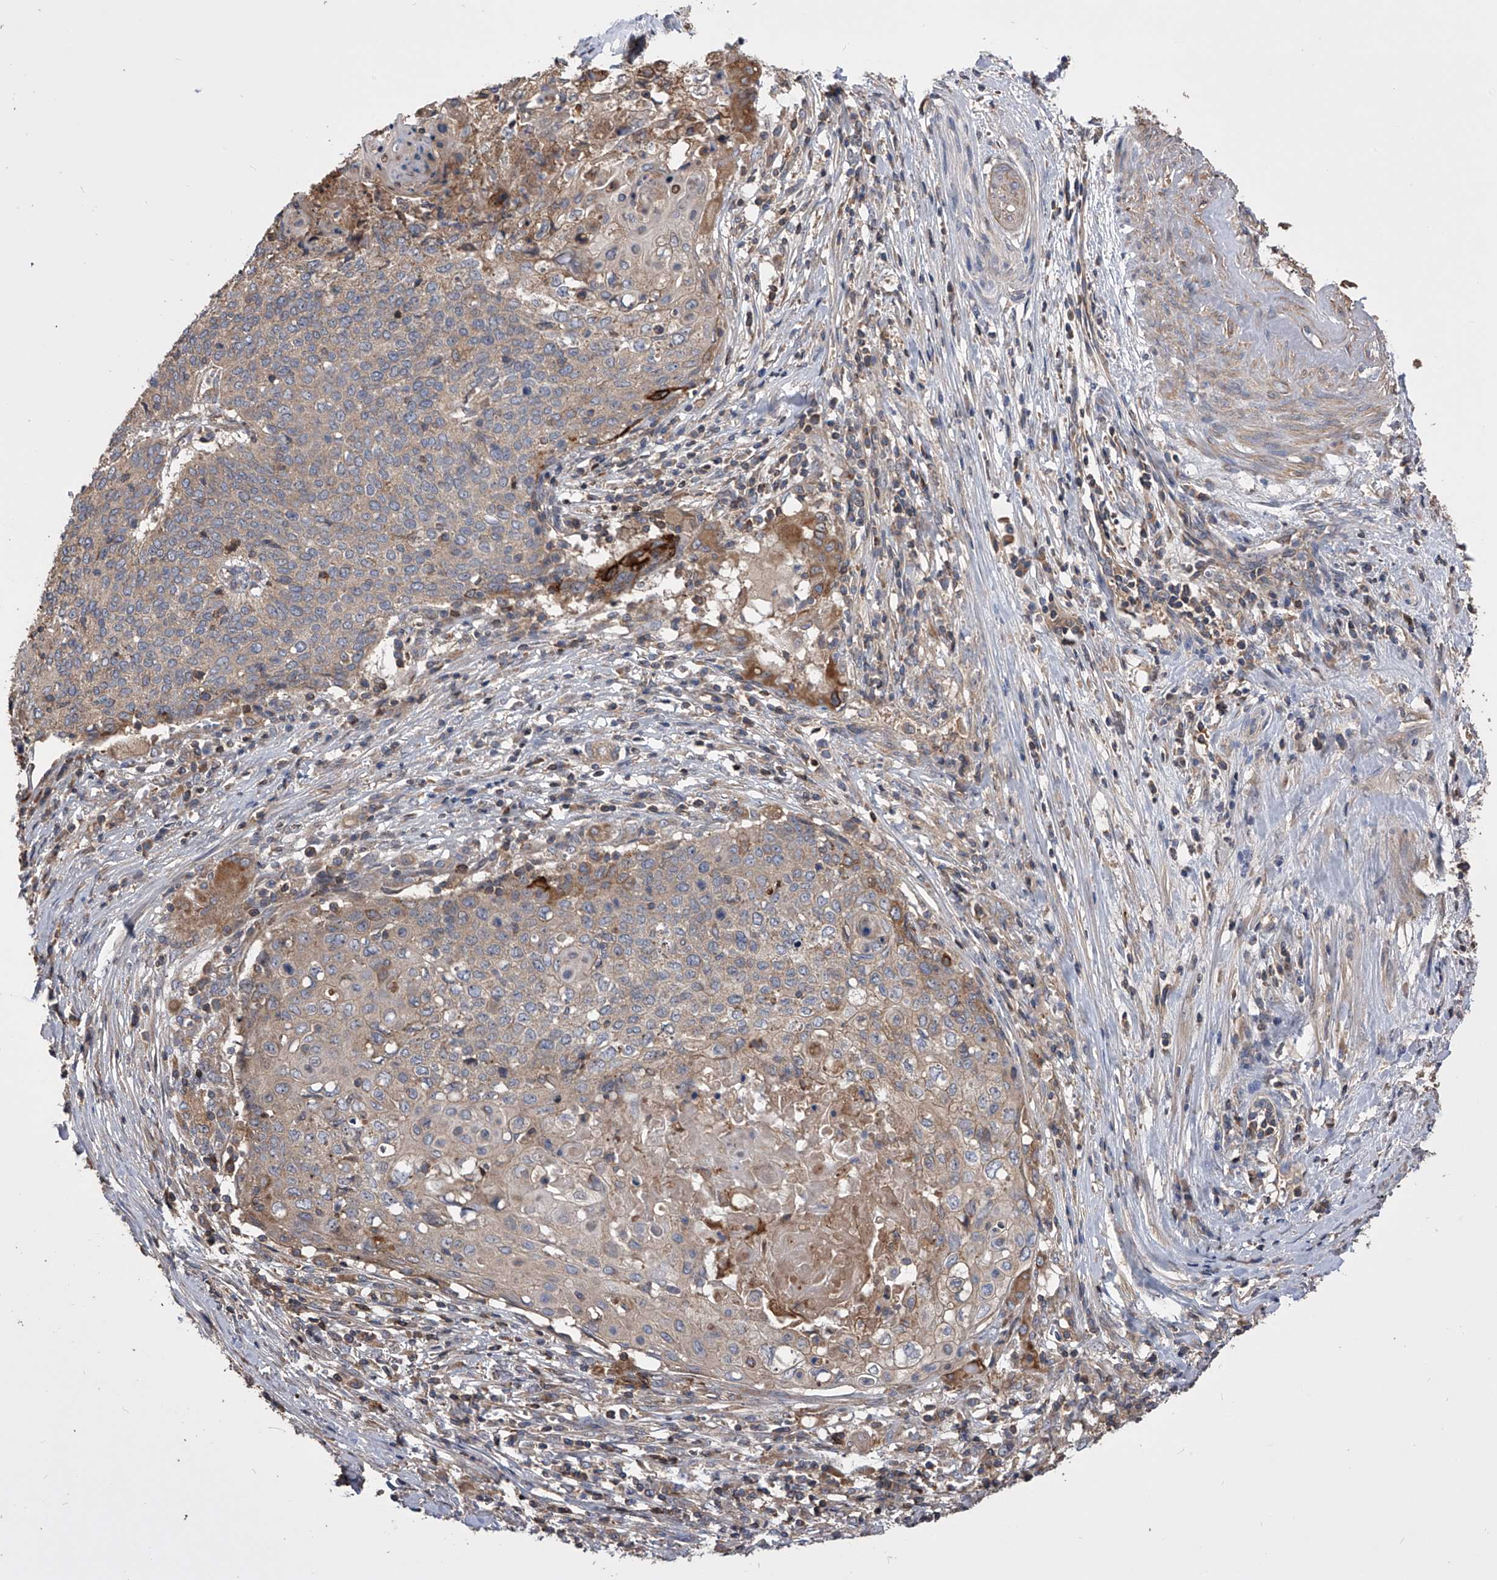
{"staining": {"intensity": "weak", "quantity": ">75%", "location": "cytoplasmic/membranous"}, "tissue": "cervical cancer", "cell_type": "Tumor cells", "image_type": "cancer", "snomed": [{"axis": "morphology", "description": "Squamous cell carcinoma, NOS"}, {"axis": "topography", "description": "Cervix"}], "caption": "Cervical cancer (squamous cell carcinoma) was stained to show a protein in brown. There is low levels of weak cytoplasmic/membranous positivity in about >75% of tumor cells. The staining was performed using DAB (3,3'-diaminobenzidine), with brown indicating positive protein expression. Nuclei are stained blue with hematoxylin.", "gene": "CUL7", "patient": {"sex": "female", "age": 39}}